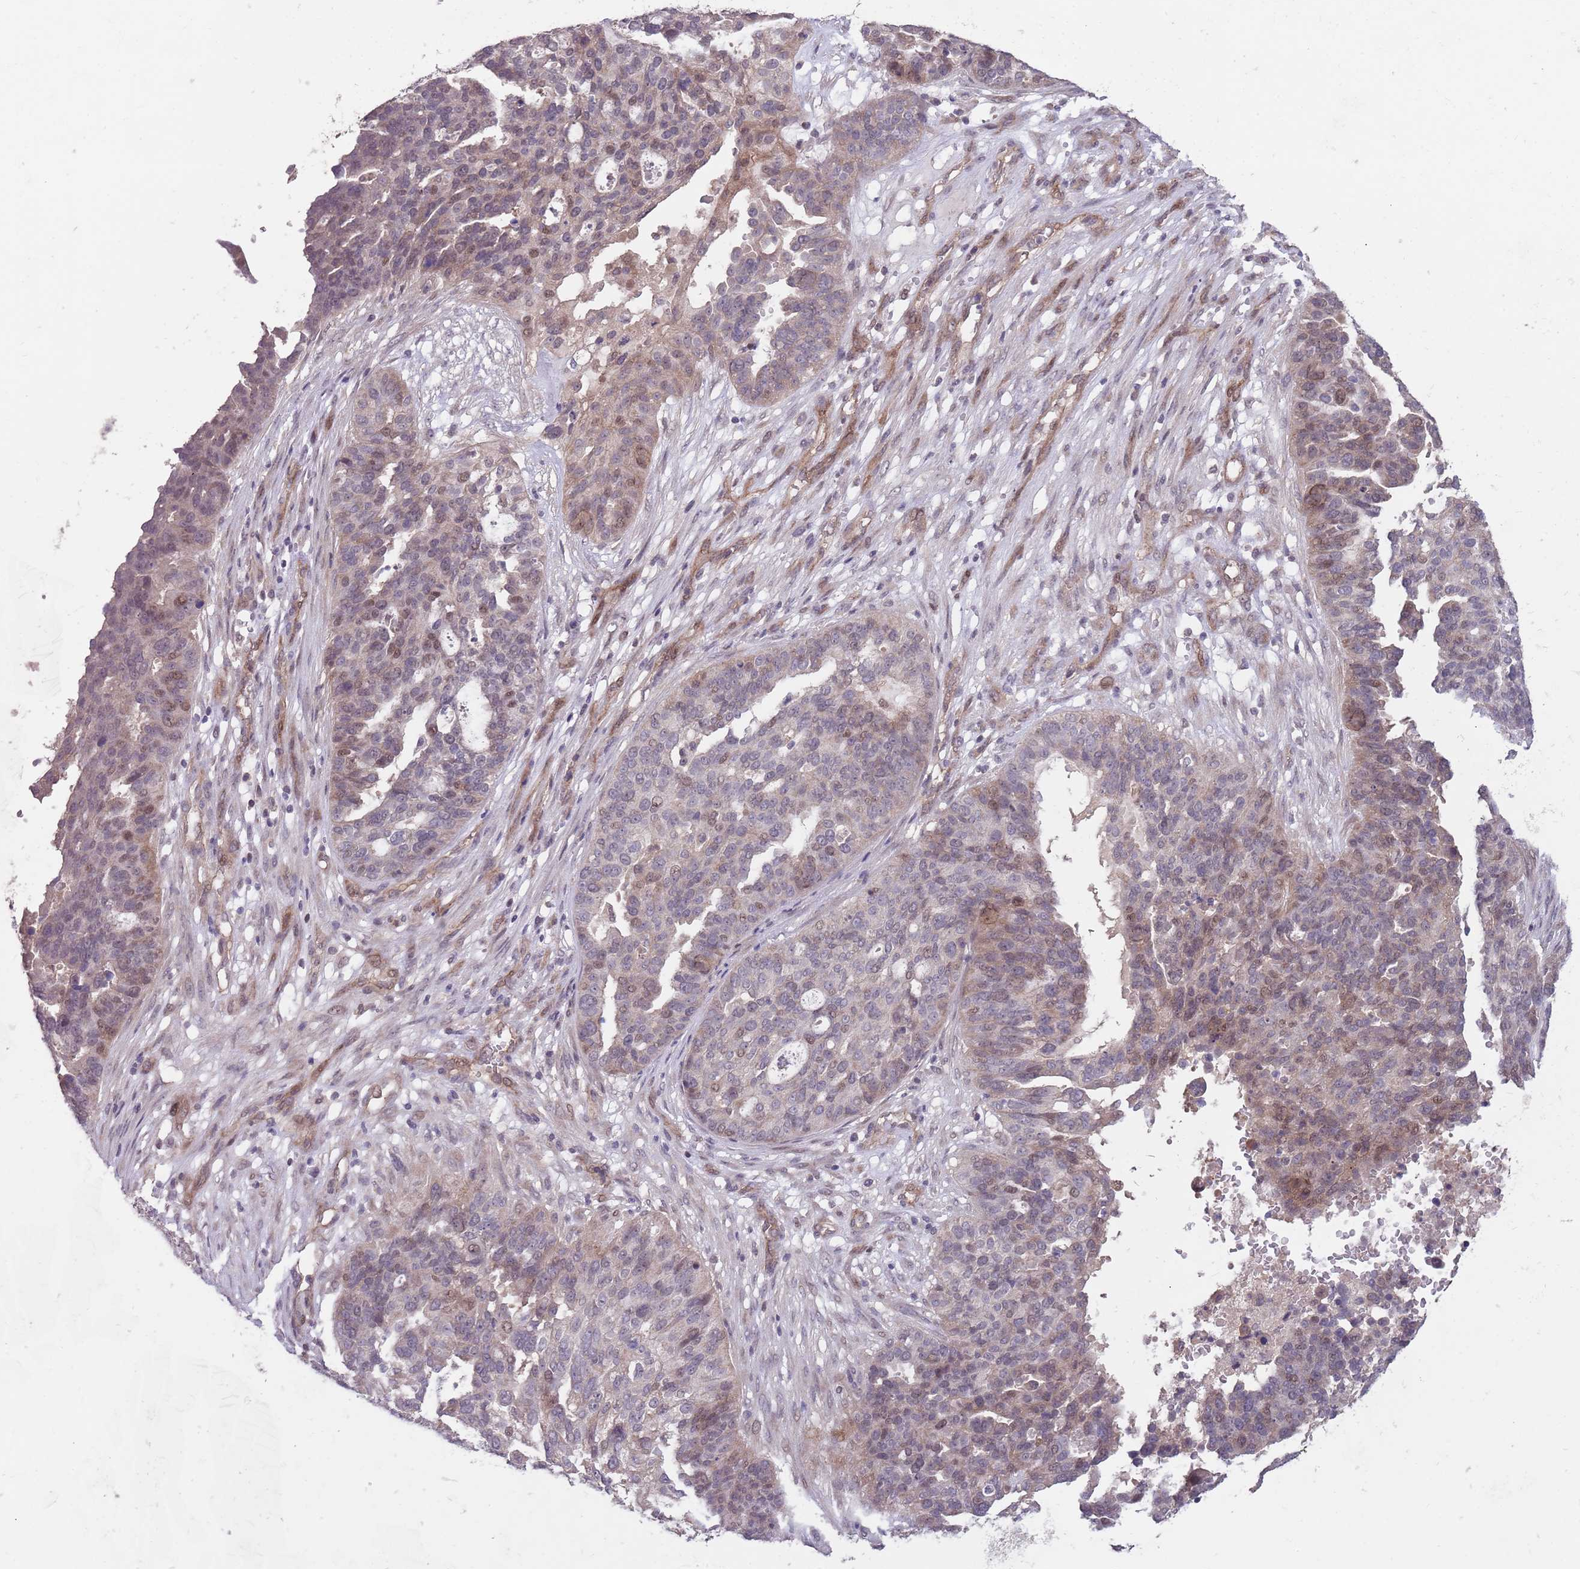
{"staining": {"intensity": "weak", "quantity": "<25%", "location": "nuclear"}, "tissue": "ovarian cancer", "cell_type": "Tumor cells", "image_type": "cancer", "snomed": [{"axis": "morphology", "description": "Cystadenocarcinoma, serous, NOS"}, {"axis": "topography", "description": "Ovary"}], "caption": "Image shows no protein staining in tumor cells of serous cystadenocarcinoma (ovarian) tissue.", "gene": "MEI1", "patient": {"sex": "female", "age": 59}}